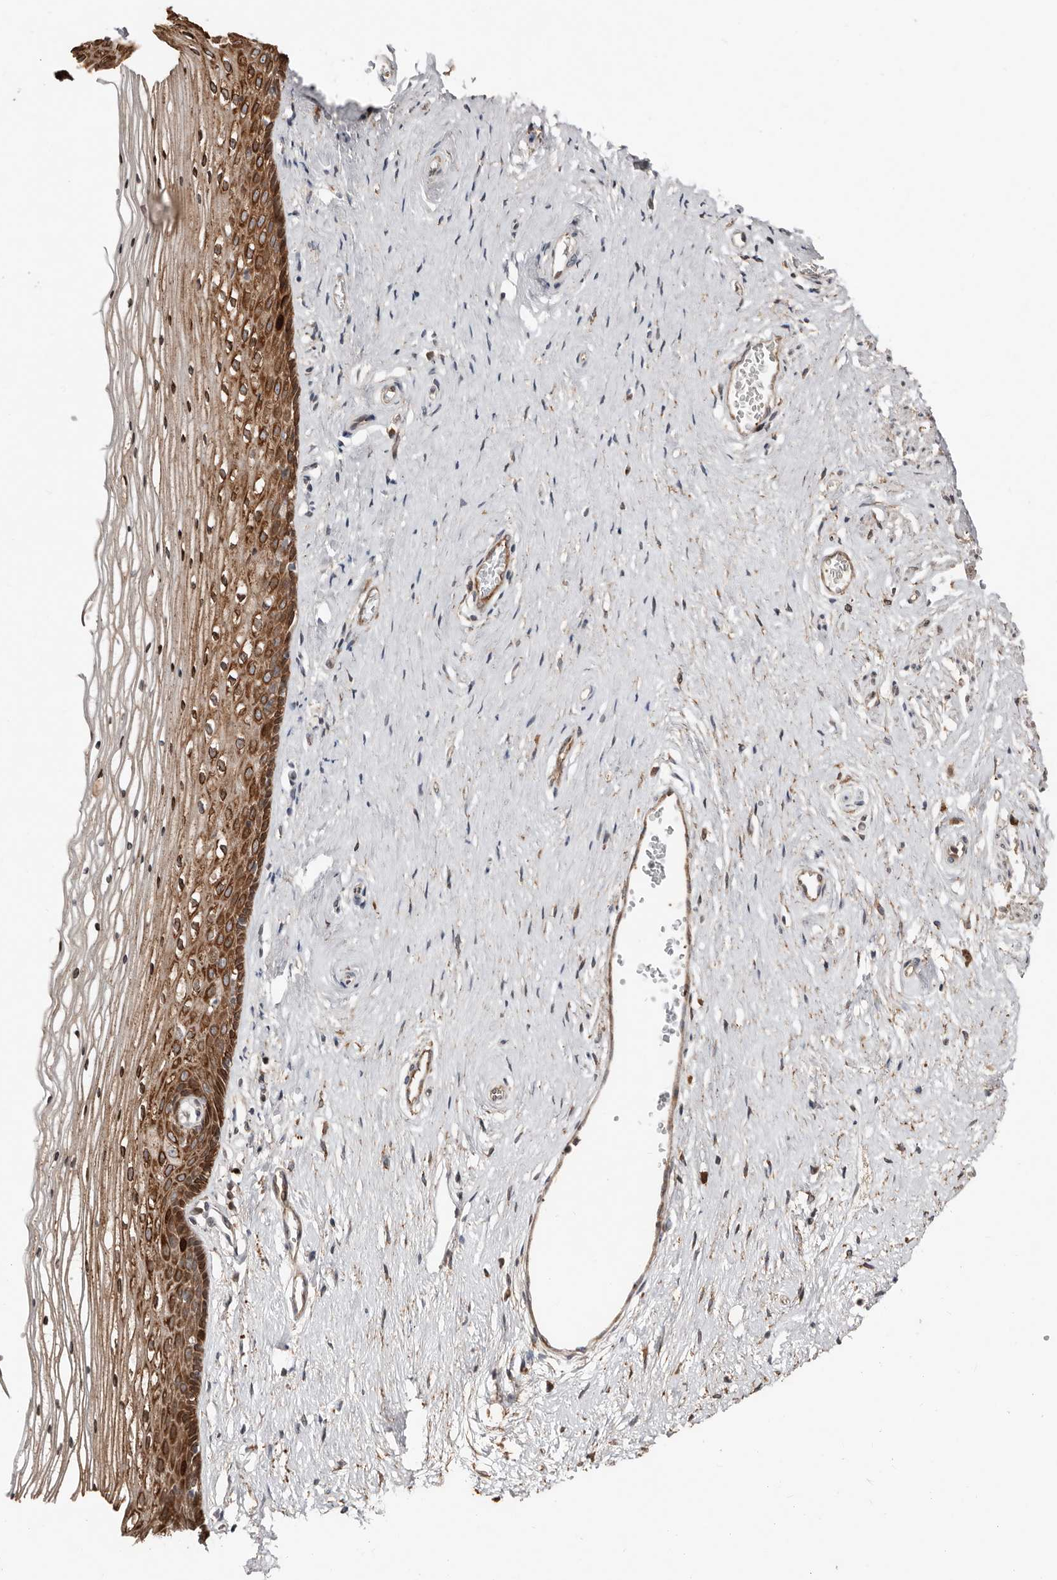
{"staining": {"intensity": "strong", "quantity": ">75%", "location": "cytoplasmic/membranous"}, "tissue": "vagina", "cell_type": "Squamous epithelial cells", "image_type": "normal", "snomed": [{"axis": "morphology", "description": "Normal tissue, NOS"}, {"axis": "topography", "description": "Vagina"}], "caption": "A brown stain shows strong cytoplasmic/membranous positivity of a protein in squamous epithelial cells of unremarkable human vagina. (brown staining indicates protein expression, while blue staining denotes nuclei).", "gene": "SMYD4", "patient": {"sex": "female", "age": 46}}